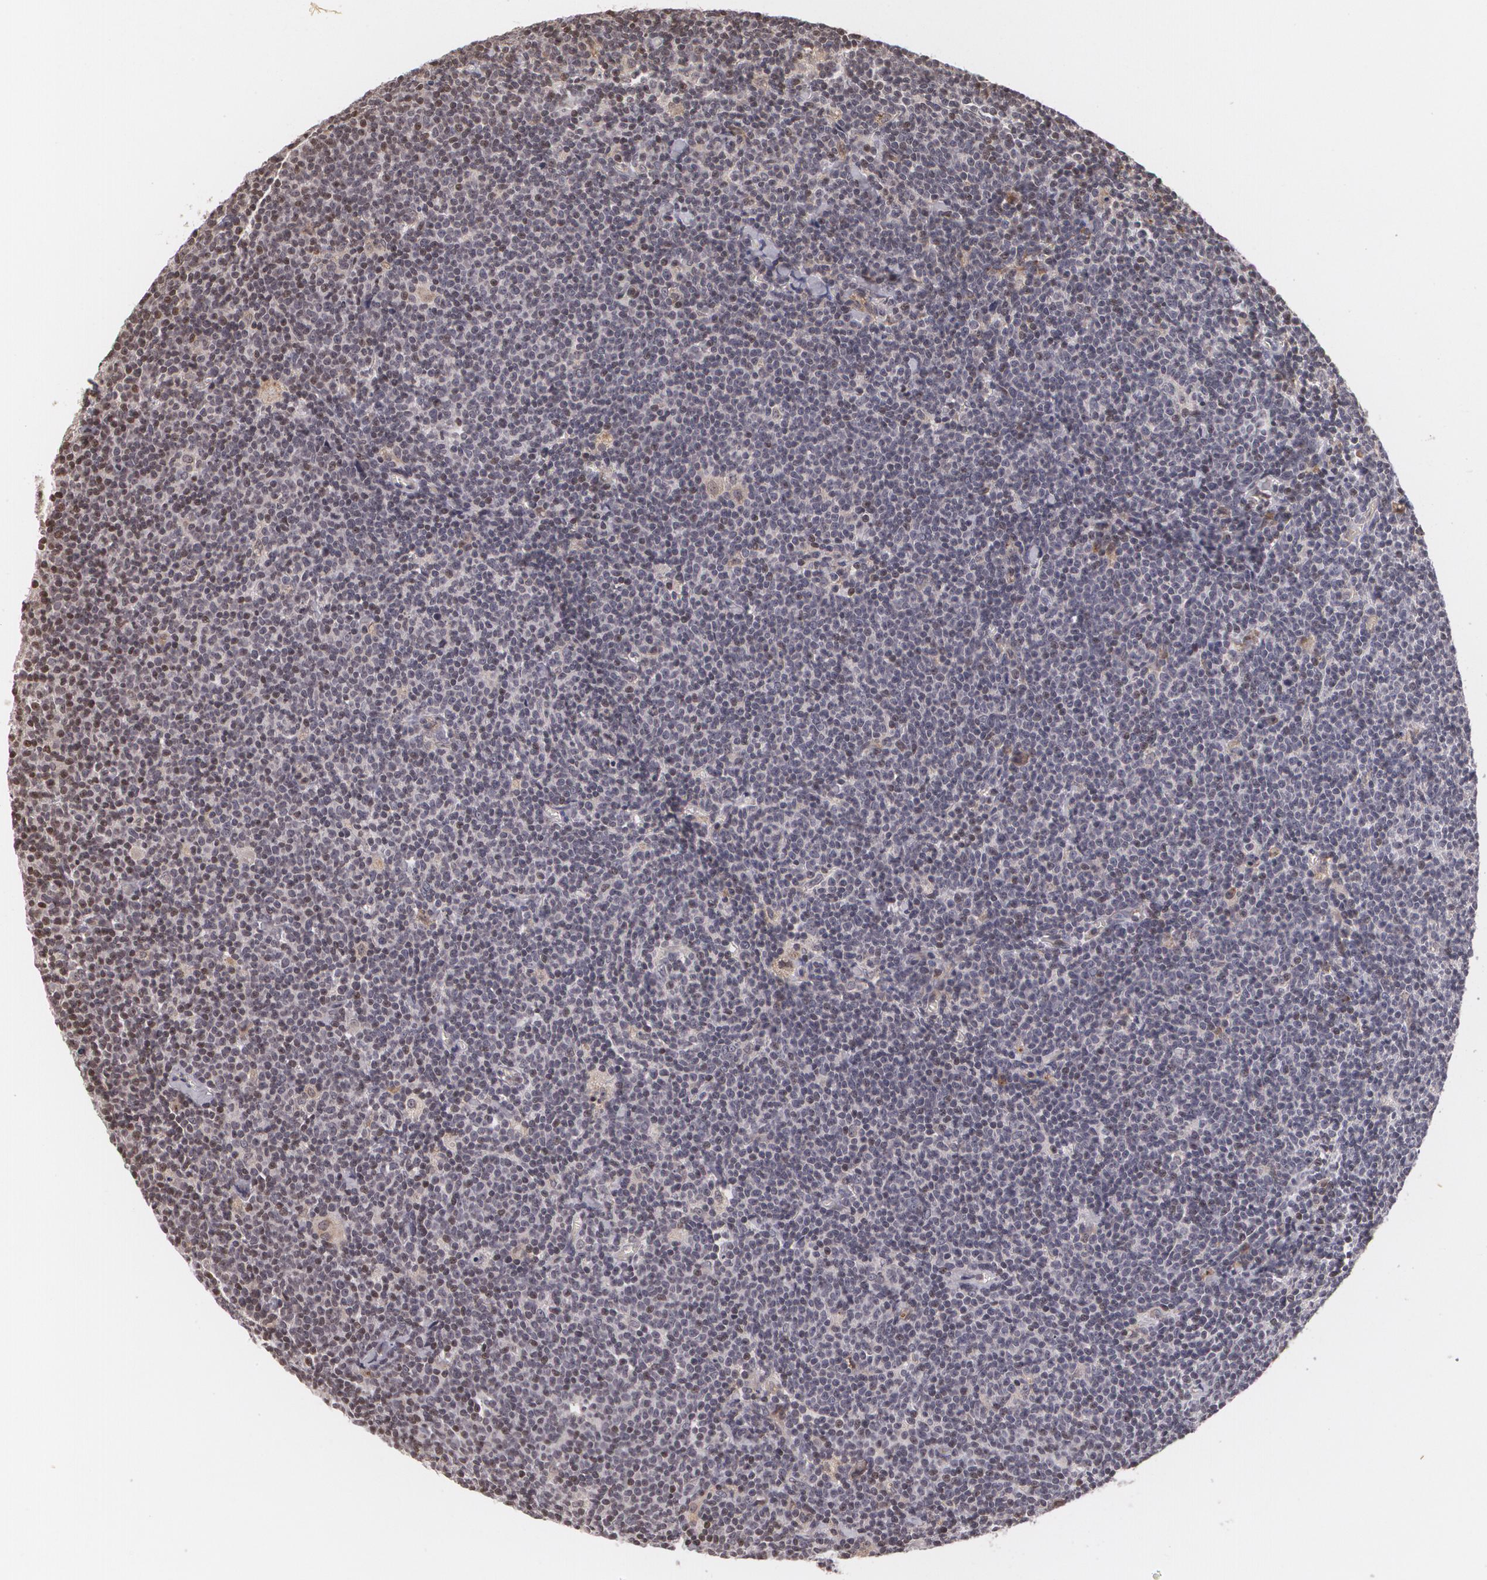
{"staining": {"intensity": "negative", "quantity": "none", "location": "none"}, "tissue": "lymphoma", "cell_type": "Tumor cells", "image_type": "cancer", "snomed": [{"axis": "morphology", "description": "Malignant lymphoma, non-Hodgkin's type, Low grade"}, {"axis": "topography", "description": "Lymph node"}], "caption": "This is an immunohistochemistry (IHC) micrograph of human lymphoma. There is no expression in tumor cells.", "gene": "VAV3", "patient": {"sex": "male", "age": 65}}